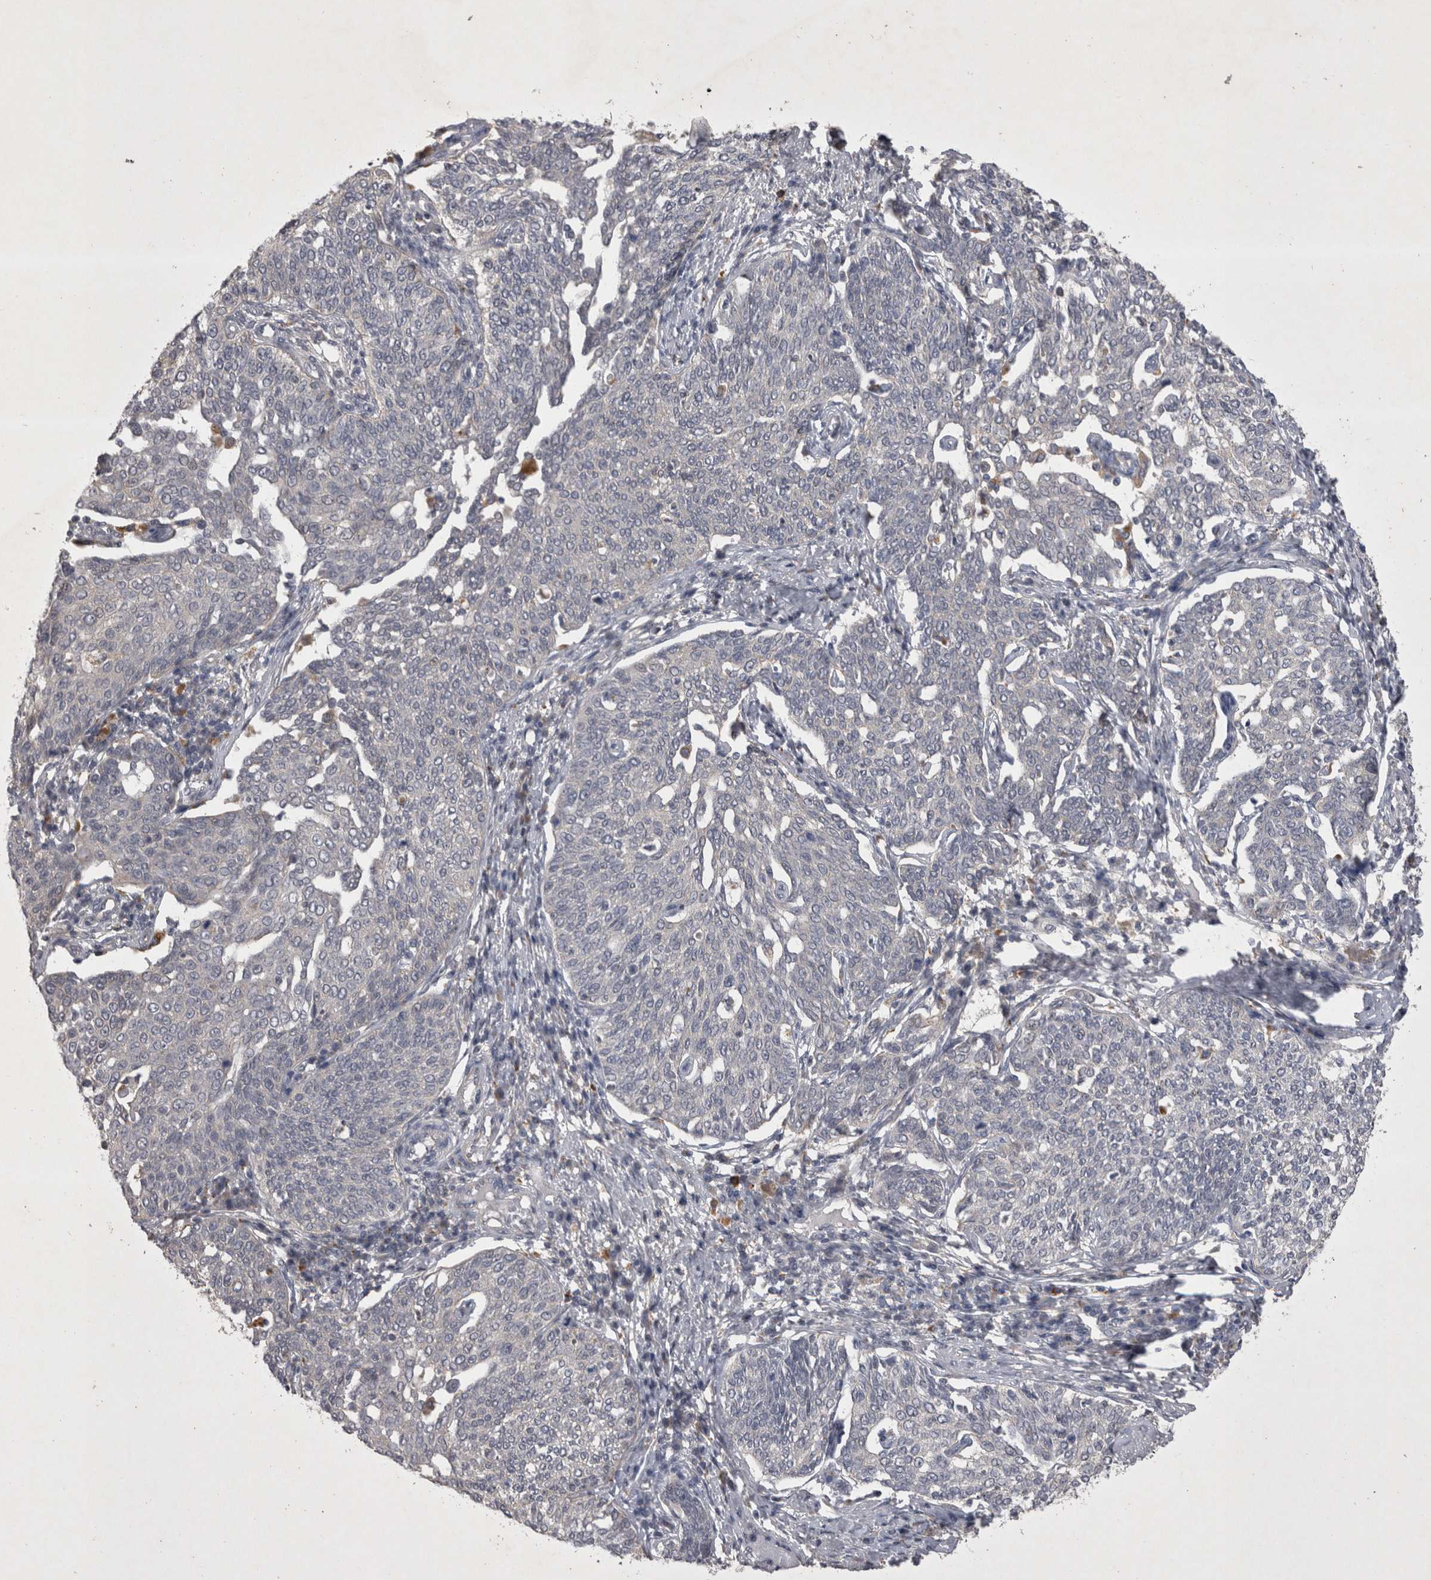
{"staining": {"intensity": "negative", "quantity": "none", "location": "none"}, "tissue": "cervical cancer", "cell_type": "Tumor cells", "image_type": "cancer", "snomed": [{"axis": "morphology", "description": "Squamous cell carcinoma, NOS"}, {"axis": "topography", "description": "Cervix"}], "caption": "This is an immunohistochemistry micrograph of cervical squamous cell carcinoma. There is no expression in tumor cells.", "gene": "CTBS", "patient": {"sex": "female", "age": 34}}